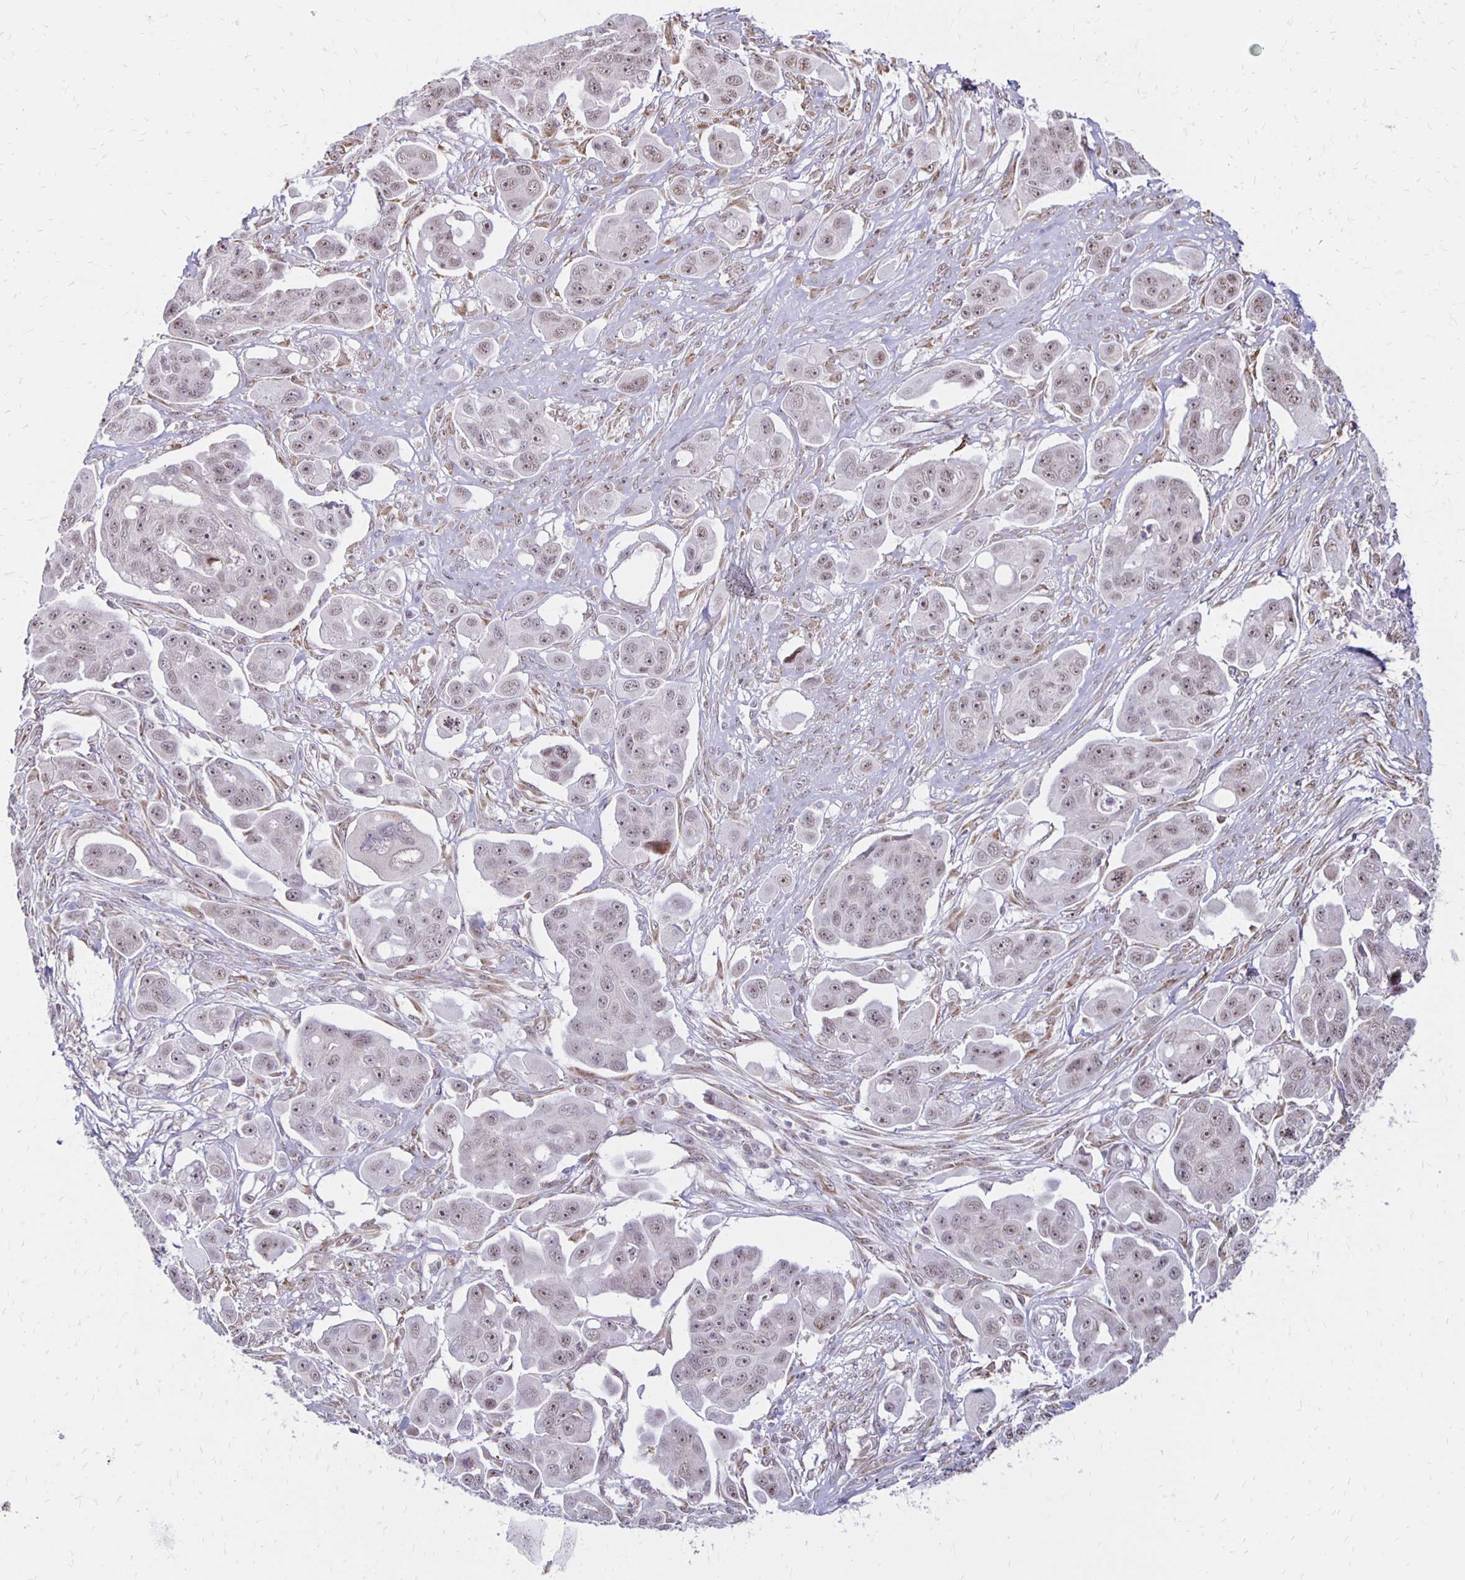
{"staining": {"intensity": "weak", "quantity": "25%-75%", "location": "nuclear"}, "tissue": "ovarian cancer", "cell_type": "Tumor cells", "image_type": "cancer", "snomed": [{"axis": "morphology", "description": "Carcinoma, endometroid"}, {"axis": "topography", "description": "Ovary"}], "caption": "IHC micrograph of ovarian cancer (endometroid carcinoma) stained for a protein (brown), which demonstrates low levels of weak nuclear expression in approximately 25%-75% of tumor cells.", "gene": "DAGLA", "patient": {"sex": "female", "age": 70}}